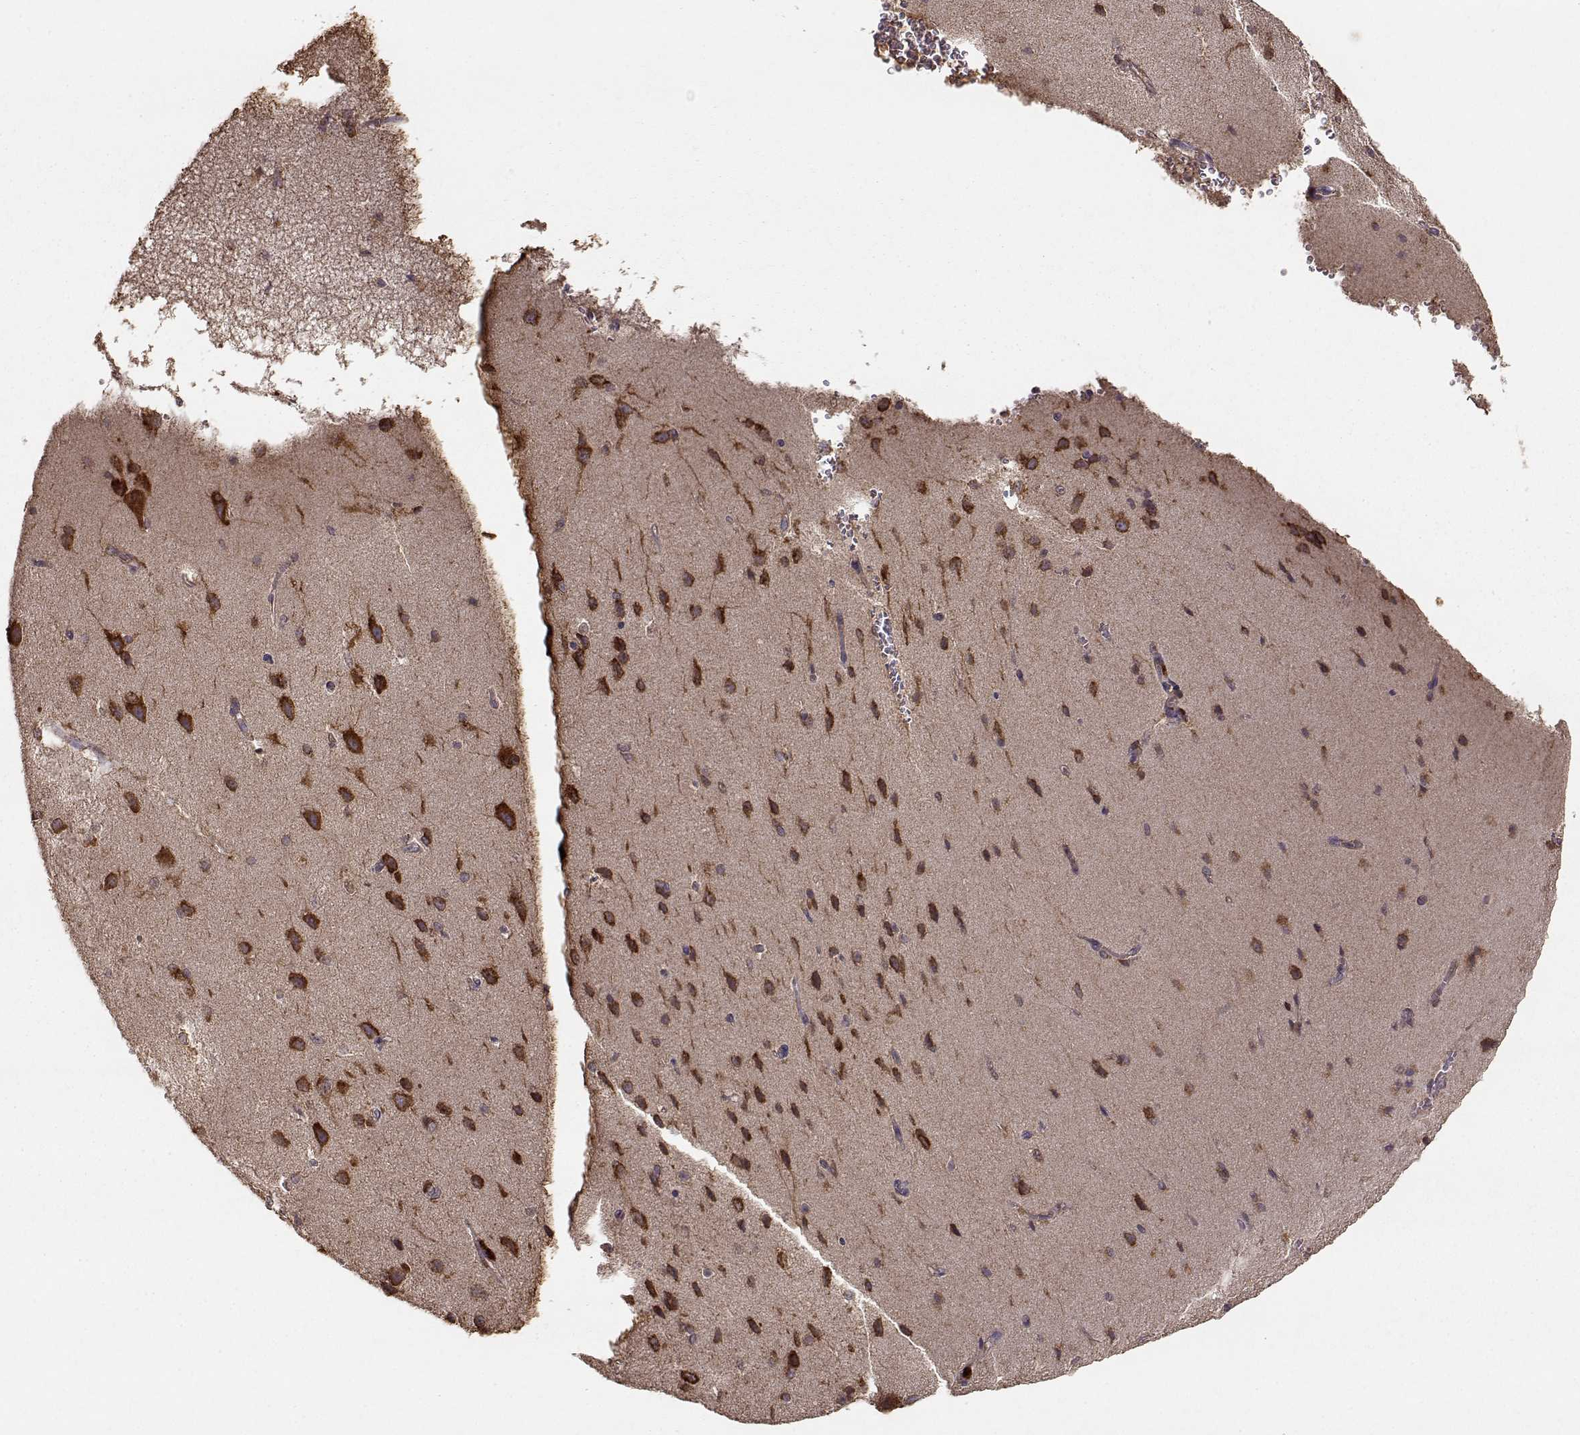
{"staining": {"intensity": "negative", "quantity": "none", "location": "none"}, "tissue": "cerebral cortex", "cell_type": "Endothelial cells", "image_type": "normal", "snomed": [{"axis": "morphology", "description": "Normal tissue, NOS"}, {"axis": "topography", "description": "Cerebral cortex"}], "caption": "Endothelial cells show no significant positivity in unremarkable cerebral cortex.", "gene": "TARS3", "patient": {"sex": "male", "age": 37}}